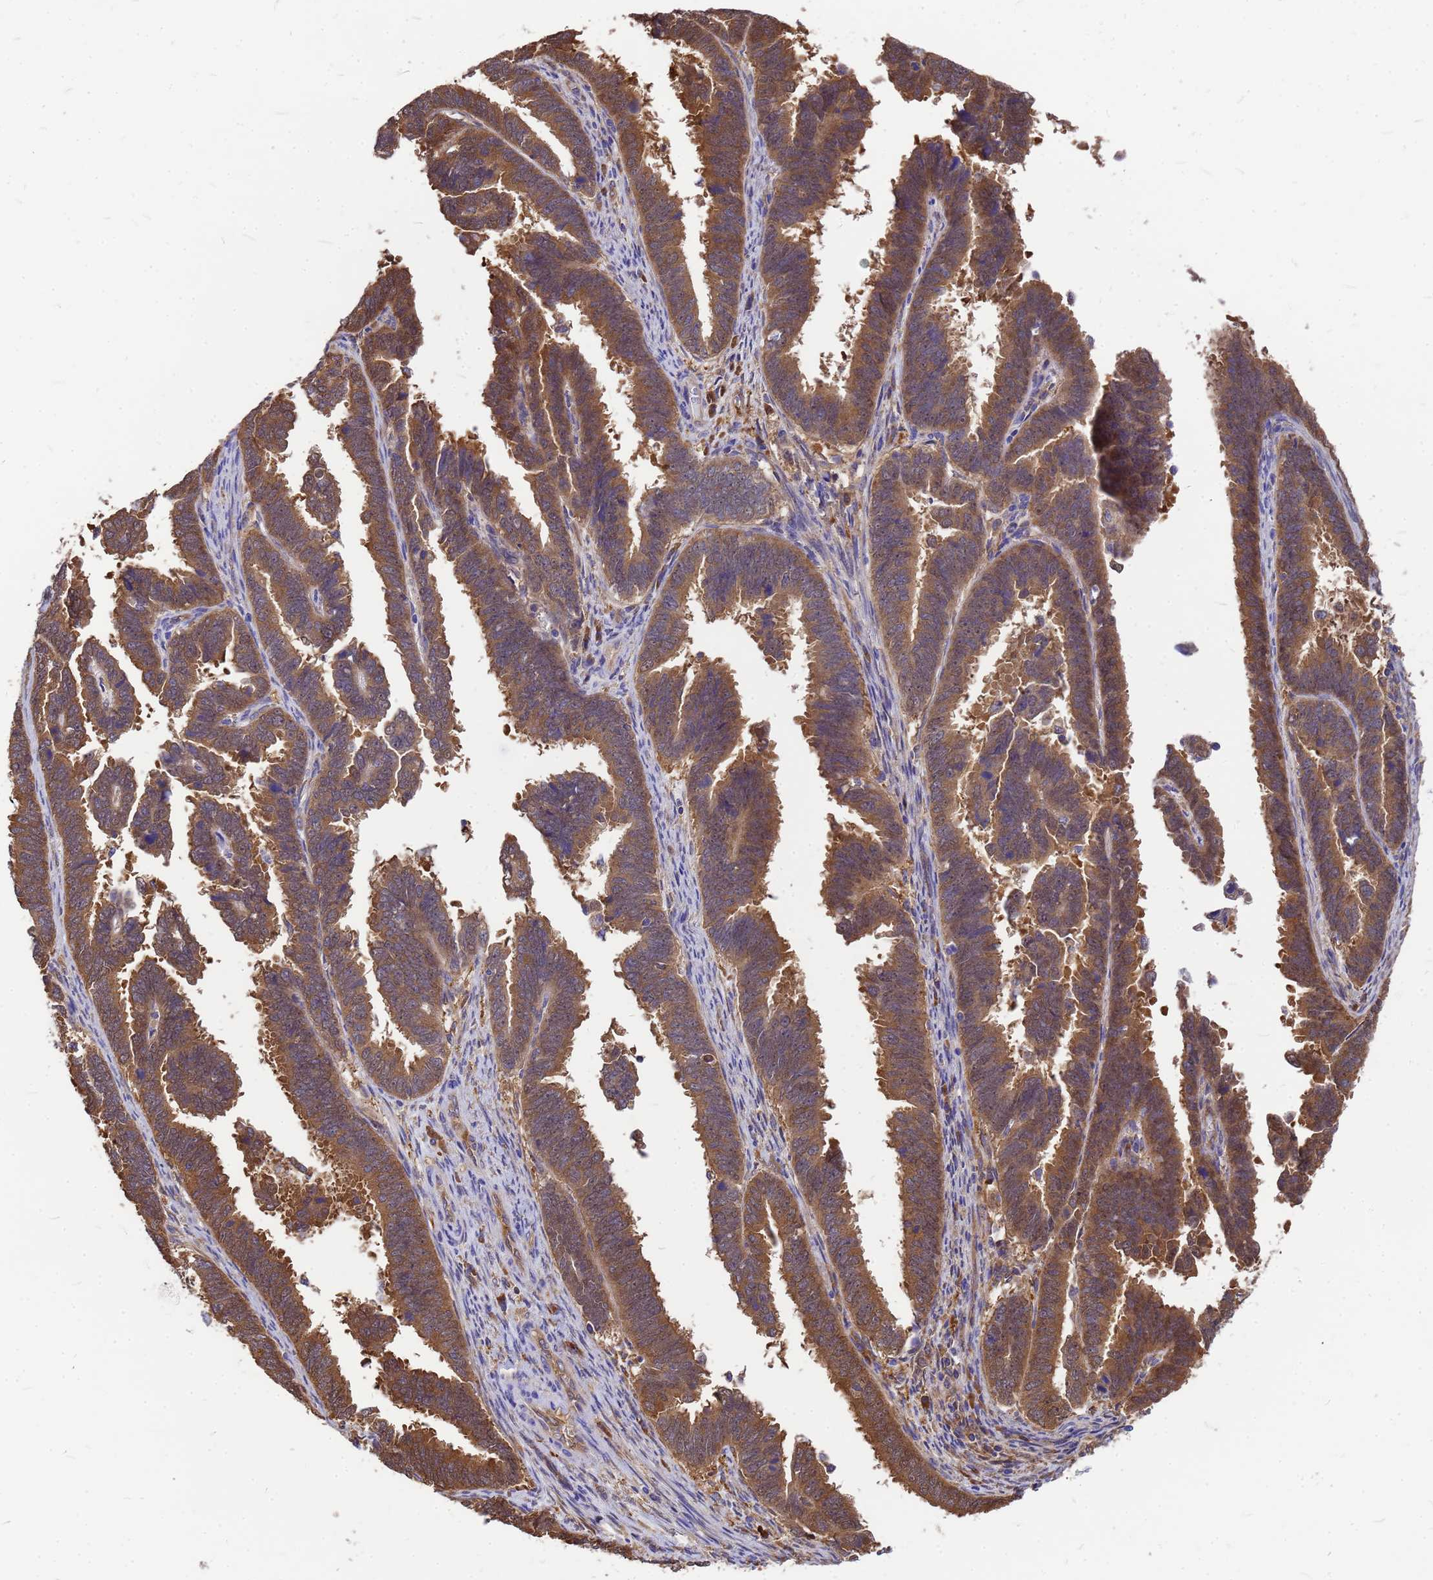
{"staining": {"intensity": "moderate", "quantity": ">75%", "location": "cytoplasmic/membranous"}, "tissue": "endometrial cancer", "cell_type": "Tumor cells", "image_type": "cancer", "snomed": [{"axis": "morphology", "description": "Adenocarcinoma, NOS"}, {"axis": "topography", "description": "Endometrium"}], "caption": "Endometrial cancer (adenocarcinoma) tissue demonstrates moderate cytoplasmic/membranous staining in approximately >75% of tumor cells, visualized by immunohistochemistry. (Brightfield microscopy of DAB IHC at high magnification).", "gene": "GID4", "patient": {"sex": "female", "age": 75}}